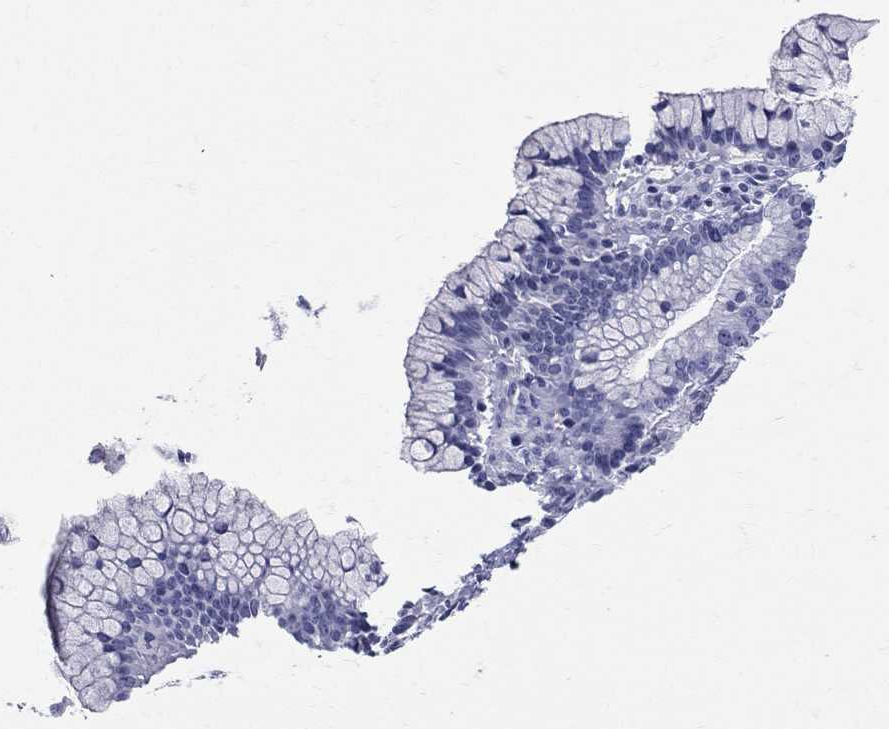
{"staining": {"intensity": "negative", "quantity": "none", "location": "none"}, "tissue": "ovarian cancer", "cell_type": "Tumor cells", "image_type": "cancer", "snomed": [{"axis": "morphology", "description": "Cystadenocarcinoma, mucinous, NOS"}, {"axis": "topography", "description": "Ovary"}], "caption": "DAB (3,3'-diaminobenzidine) immunohistochemical staining of ovarian mucinous cystadenocarcinoma exhibits no significant positivity in tumor cells.", "gene": "ETNPPL", "patient": {"sex": "female", "age": 41}}